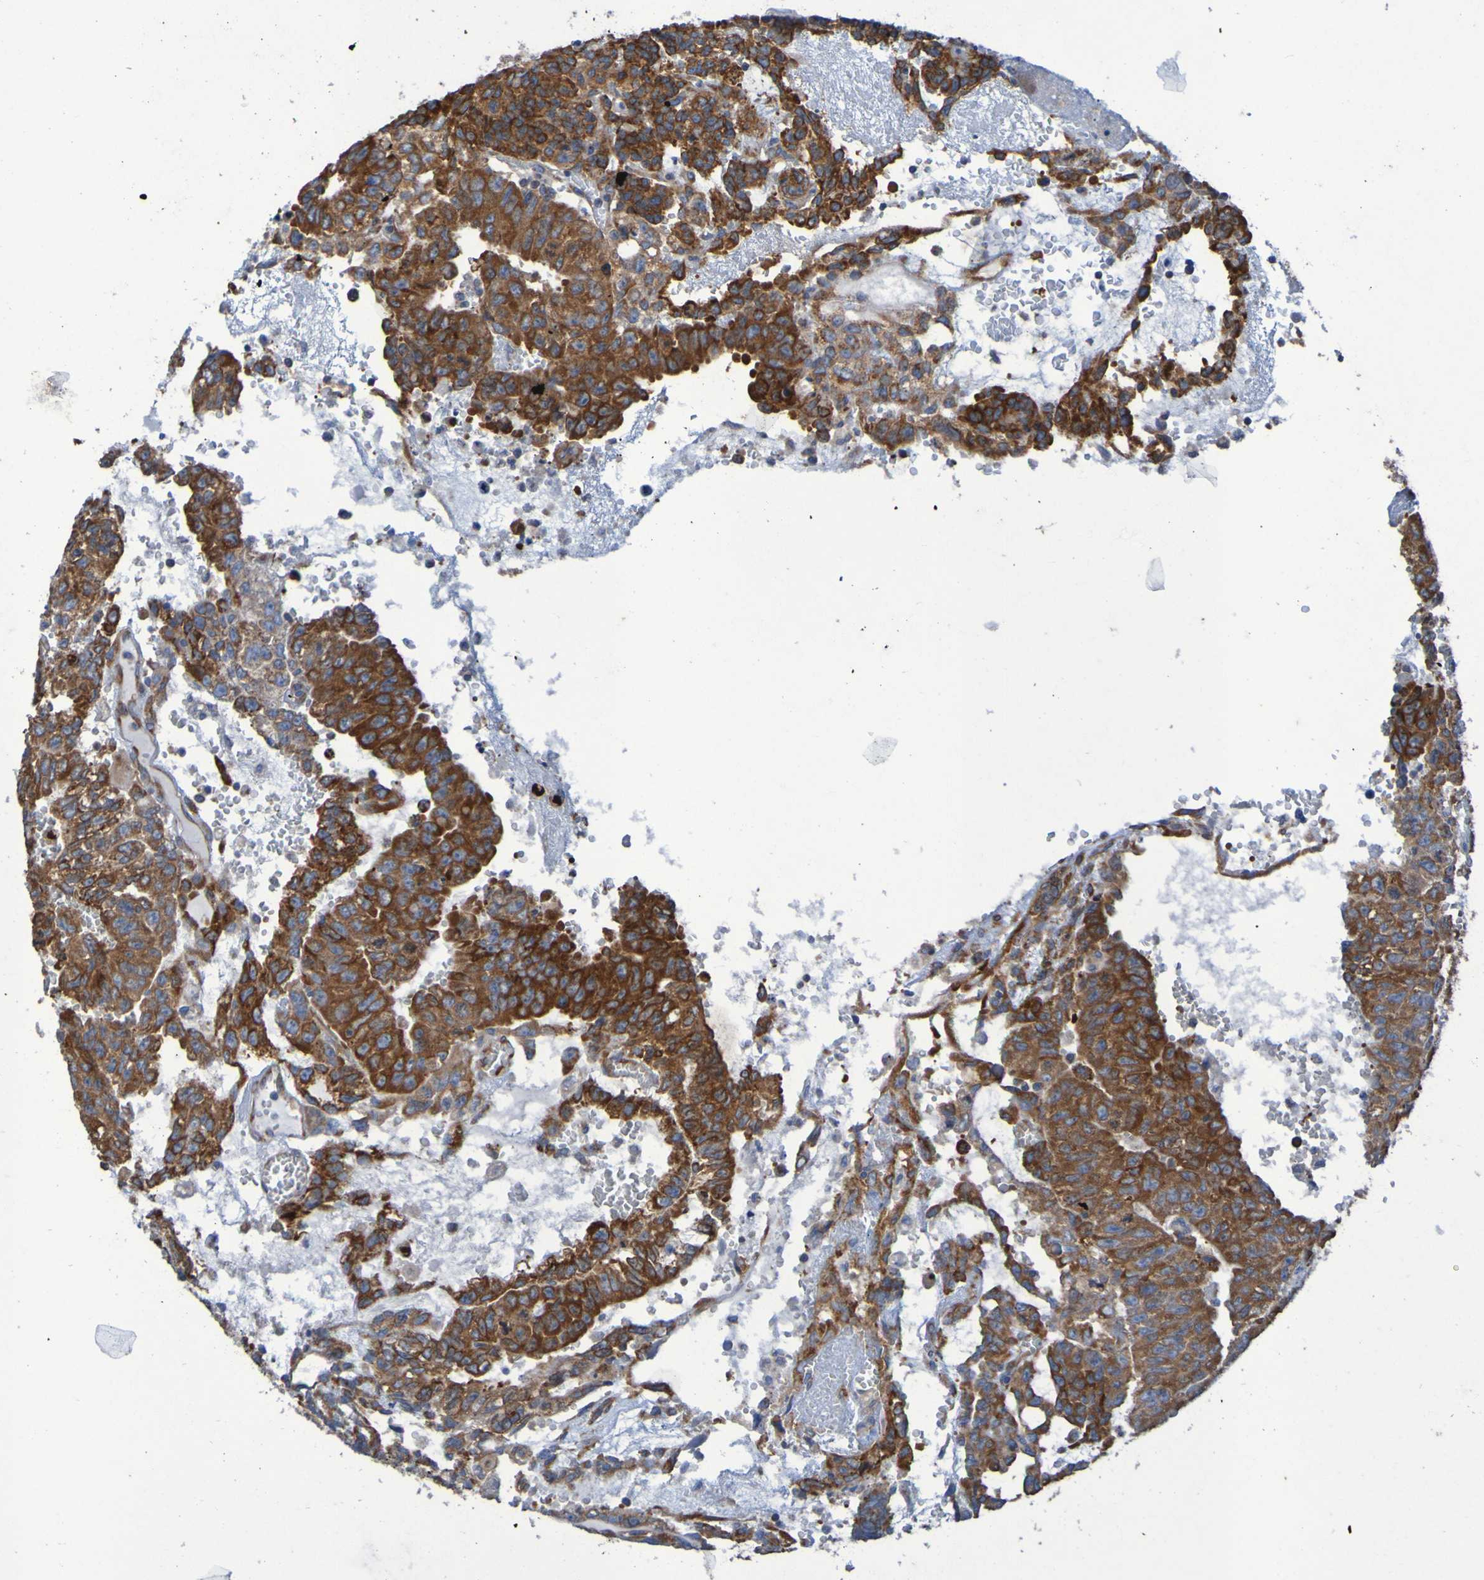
{"staining": {"intensity": "strong", "quantity": ">75%", "location": "cytoplasmic/membranous"}, "tissue": "testis cancer", "cell_type": "Tumor cells", "image_type": "cancer", "snomed": [{"axis": "morphology", "description": "Seminoma, NOS"}, {"axis": "morphology", "description": "Carcinoma, Embryonal, NOS"}, {"axis": "topography", "description": "Testis"}], "caption": "Immunohistochemistry (IHC) staining of testis cancer (seminoma), which exhibits high levels of strong cytoplasmic/membranous staining in about >75% of tumor cells indicating strong cytoplasmic/membranous protein staining. The staining was performed using DAB (brown) for protein detection and nuclei were counterstained in hematoxylin (blue).", "gene": "FKBP3", "patient": {"sex": "male", "age": 52}}